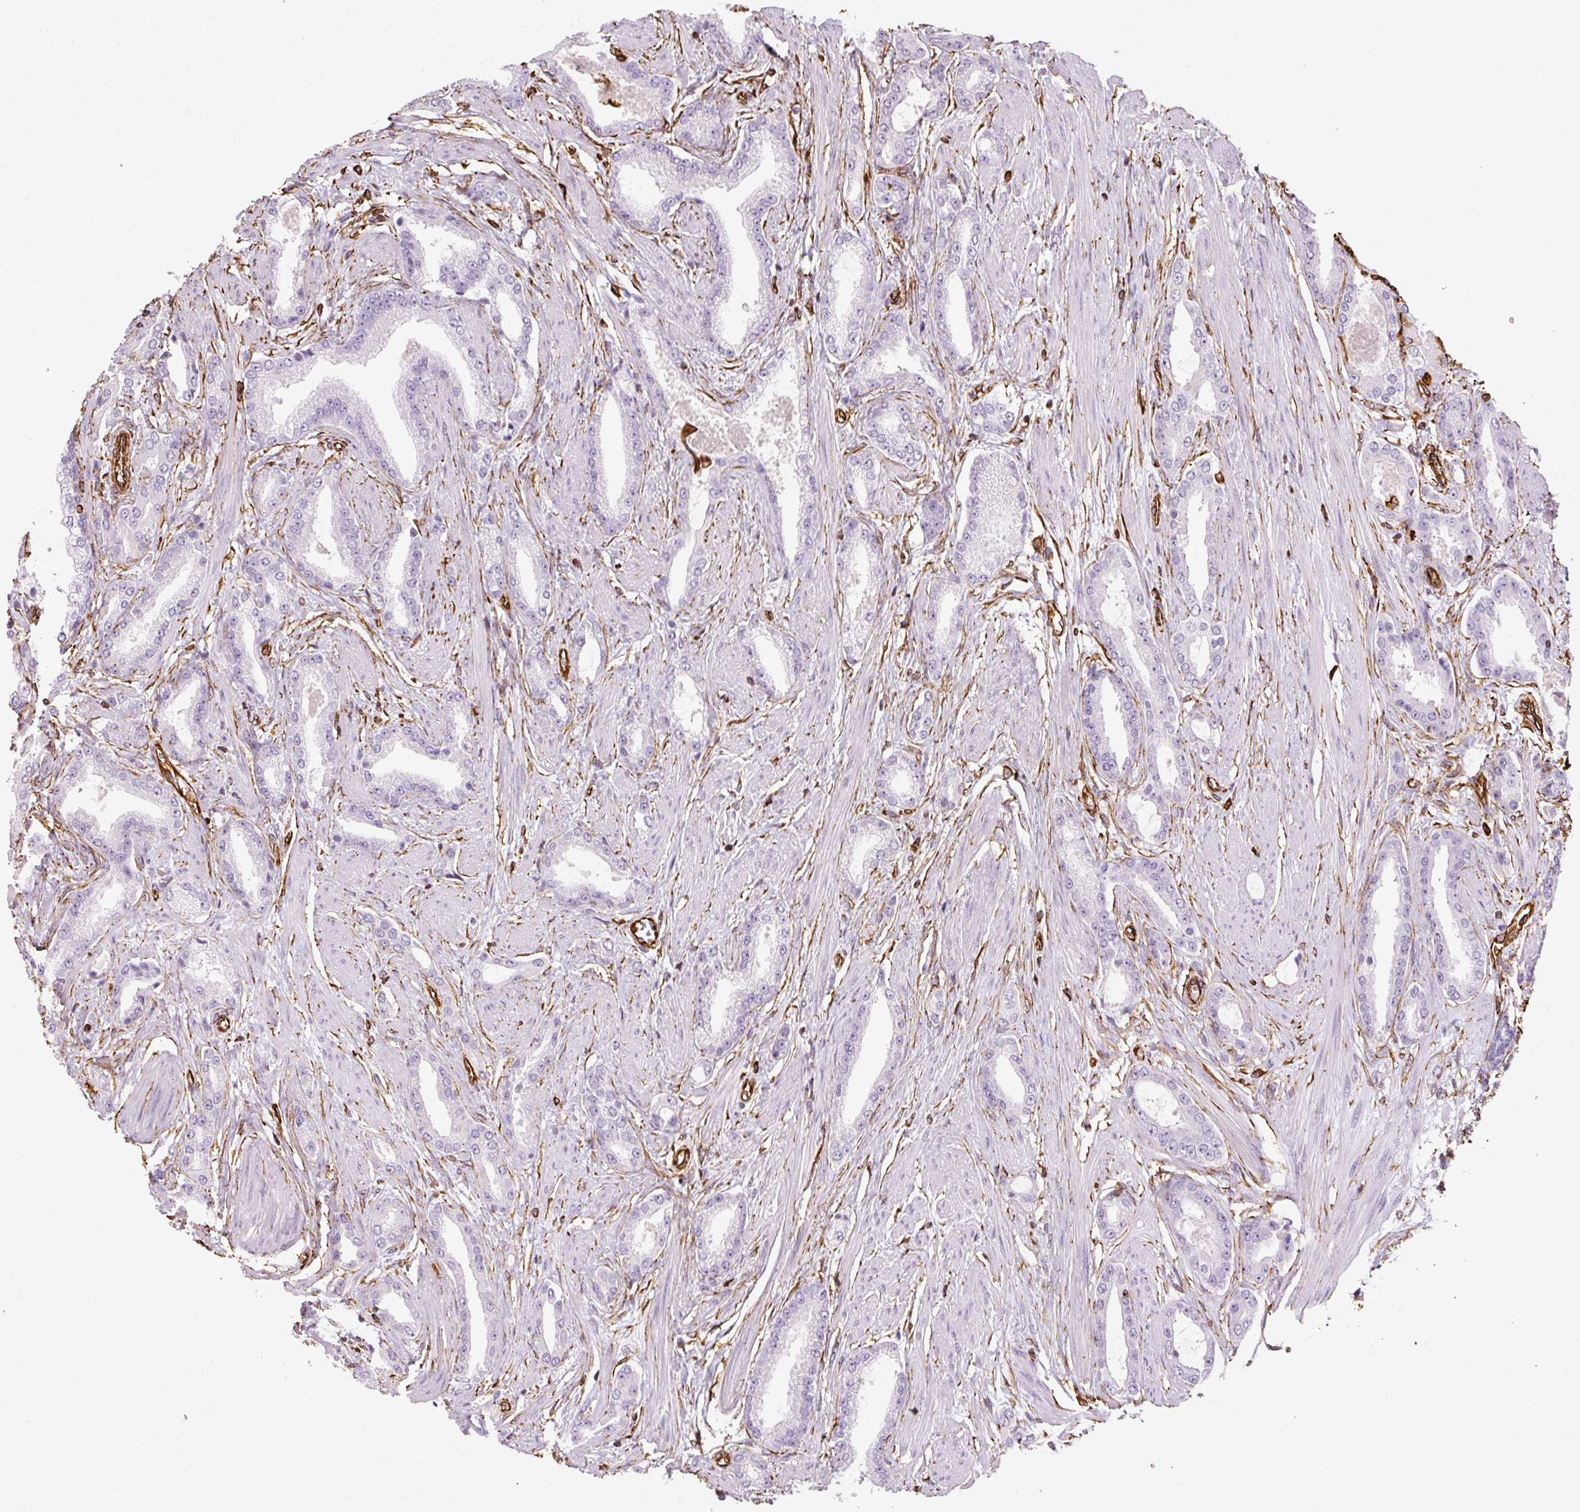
{"staining": {"intensity": "negative", "quantity": "none", "location": "none"}, "tissue": "prostate cancer", "cell_type": "Tumor cells", "image_type": "cancer", "snomed": [{"axis": "morphology", "description": "Adenocarcinoma, Low grade"}, {"axis": "topography", "description": "Prostate"}], "caption": "A histopathology image of prostate cancer (adenocarcinoma (low-grade)) stained for a protein displays no brown staining in tumor cells.", "gene": "VIM", "patient": {"sex": "male", "age": 42}}